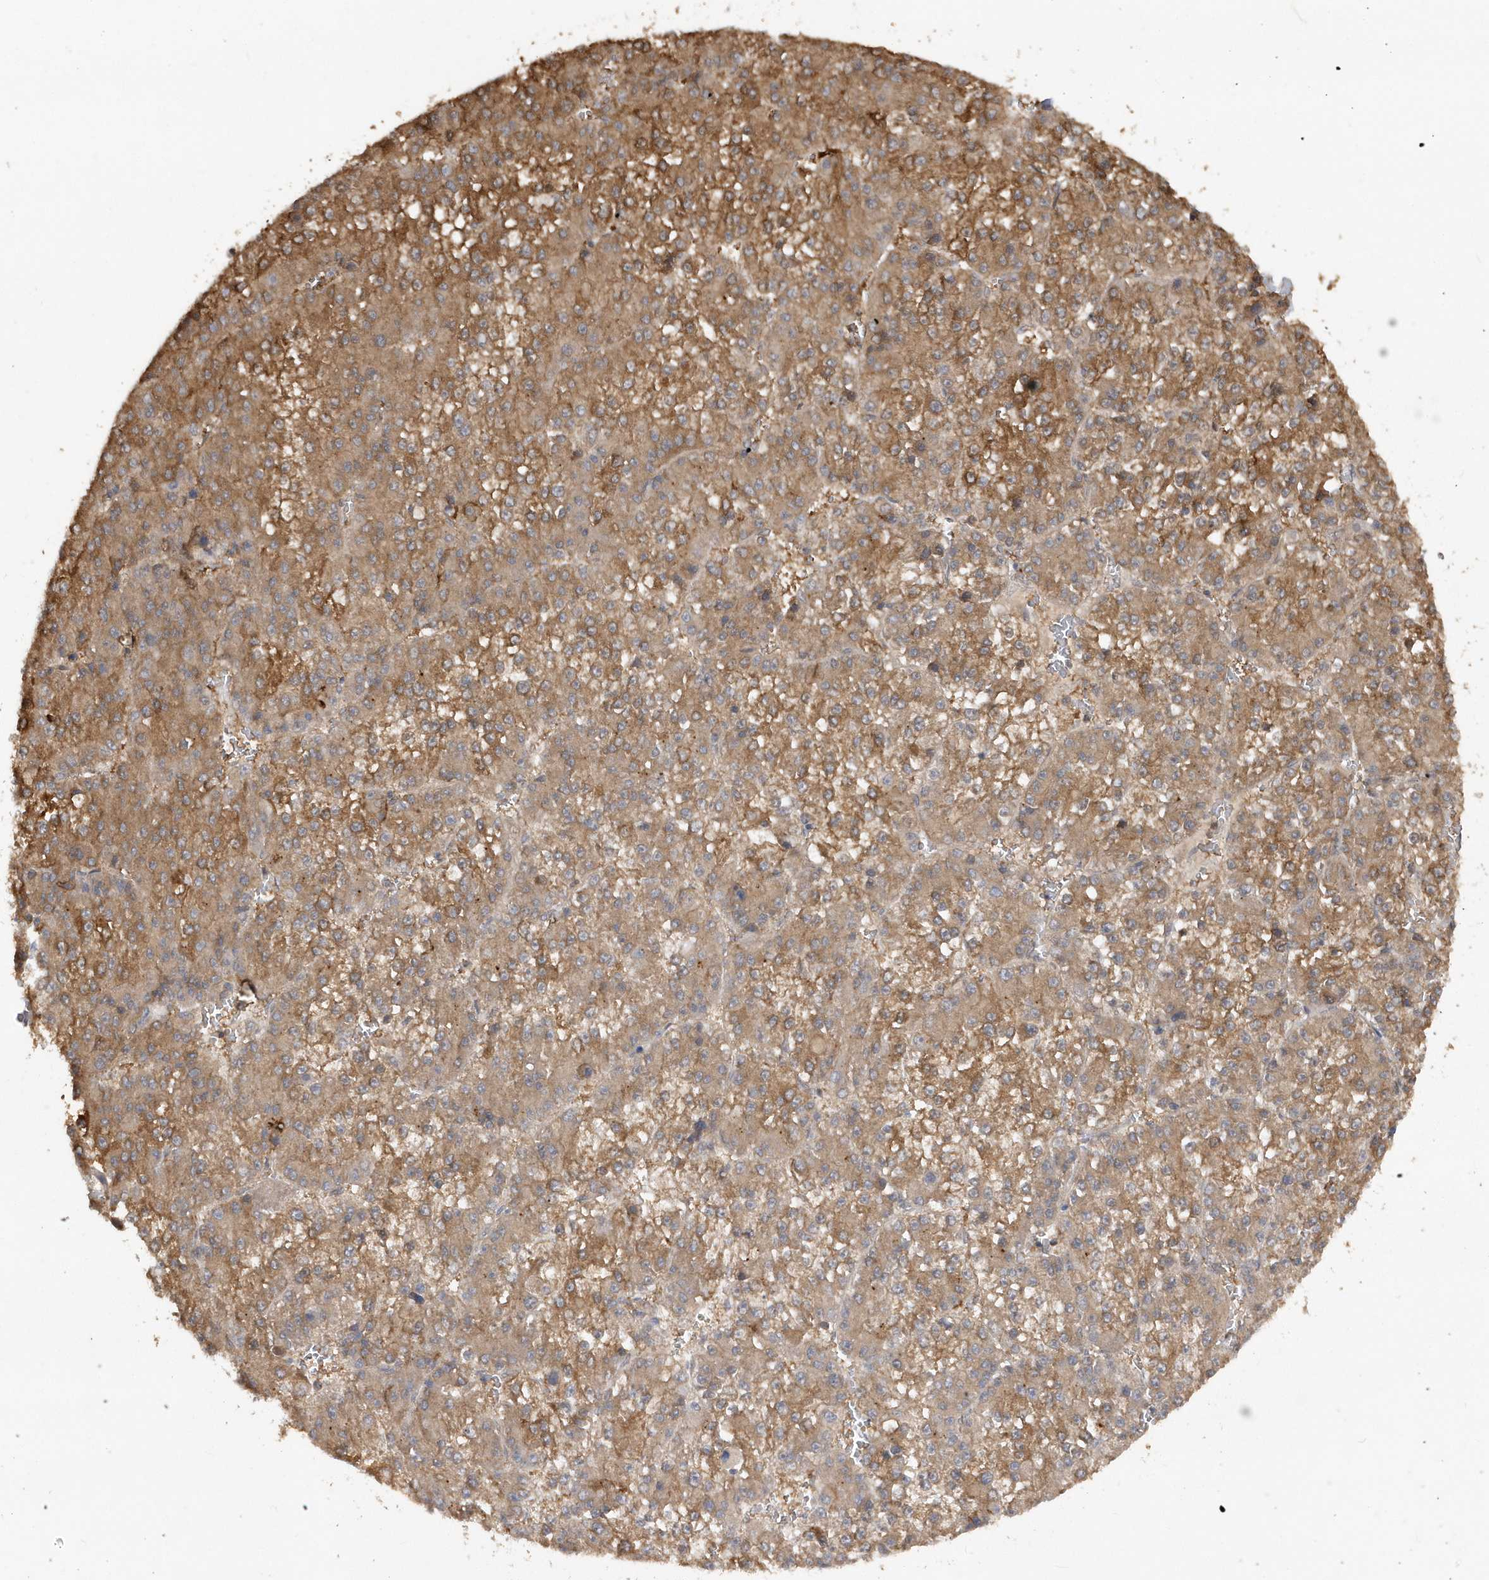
{"staining": {"intensity": "moderate", "quantity": ">75%", "location": "cytoplasmic/membranous"}, "tissue": "liver cancer", "cell_type": "Tumor cells", "image_type": "cancer", "snomed": [{"axis": "morphology", "description": "Carcinoma, Hepatocellular, NOS"}, {"axis": "topography", "description": "Liver"}], "caption": "Protein expression analysis of human hepatocellular carcinoma (liver) reveals moderate cytoplasmic/membranous expression in approximately >75% of tumor cells.", "gene": "RPE", "patient": {"sex": "female", "age": 73}}